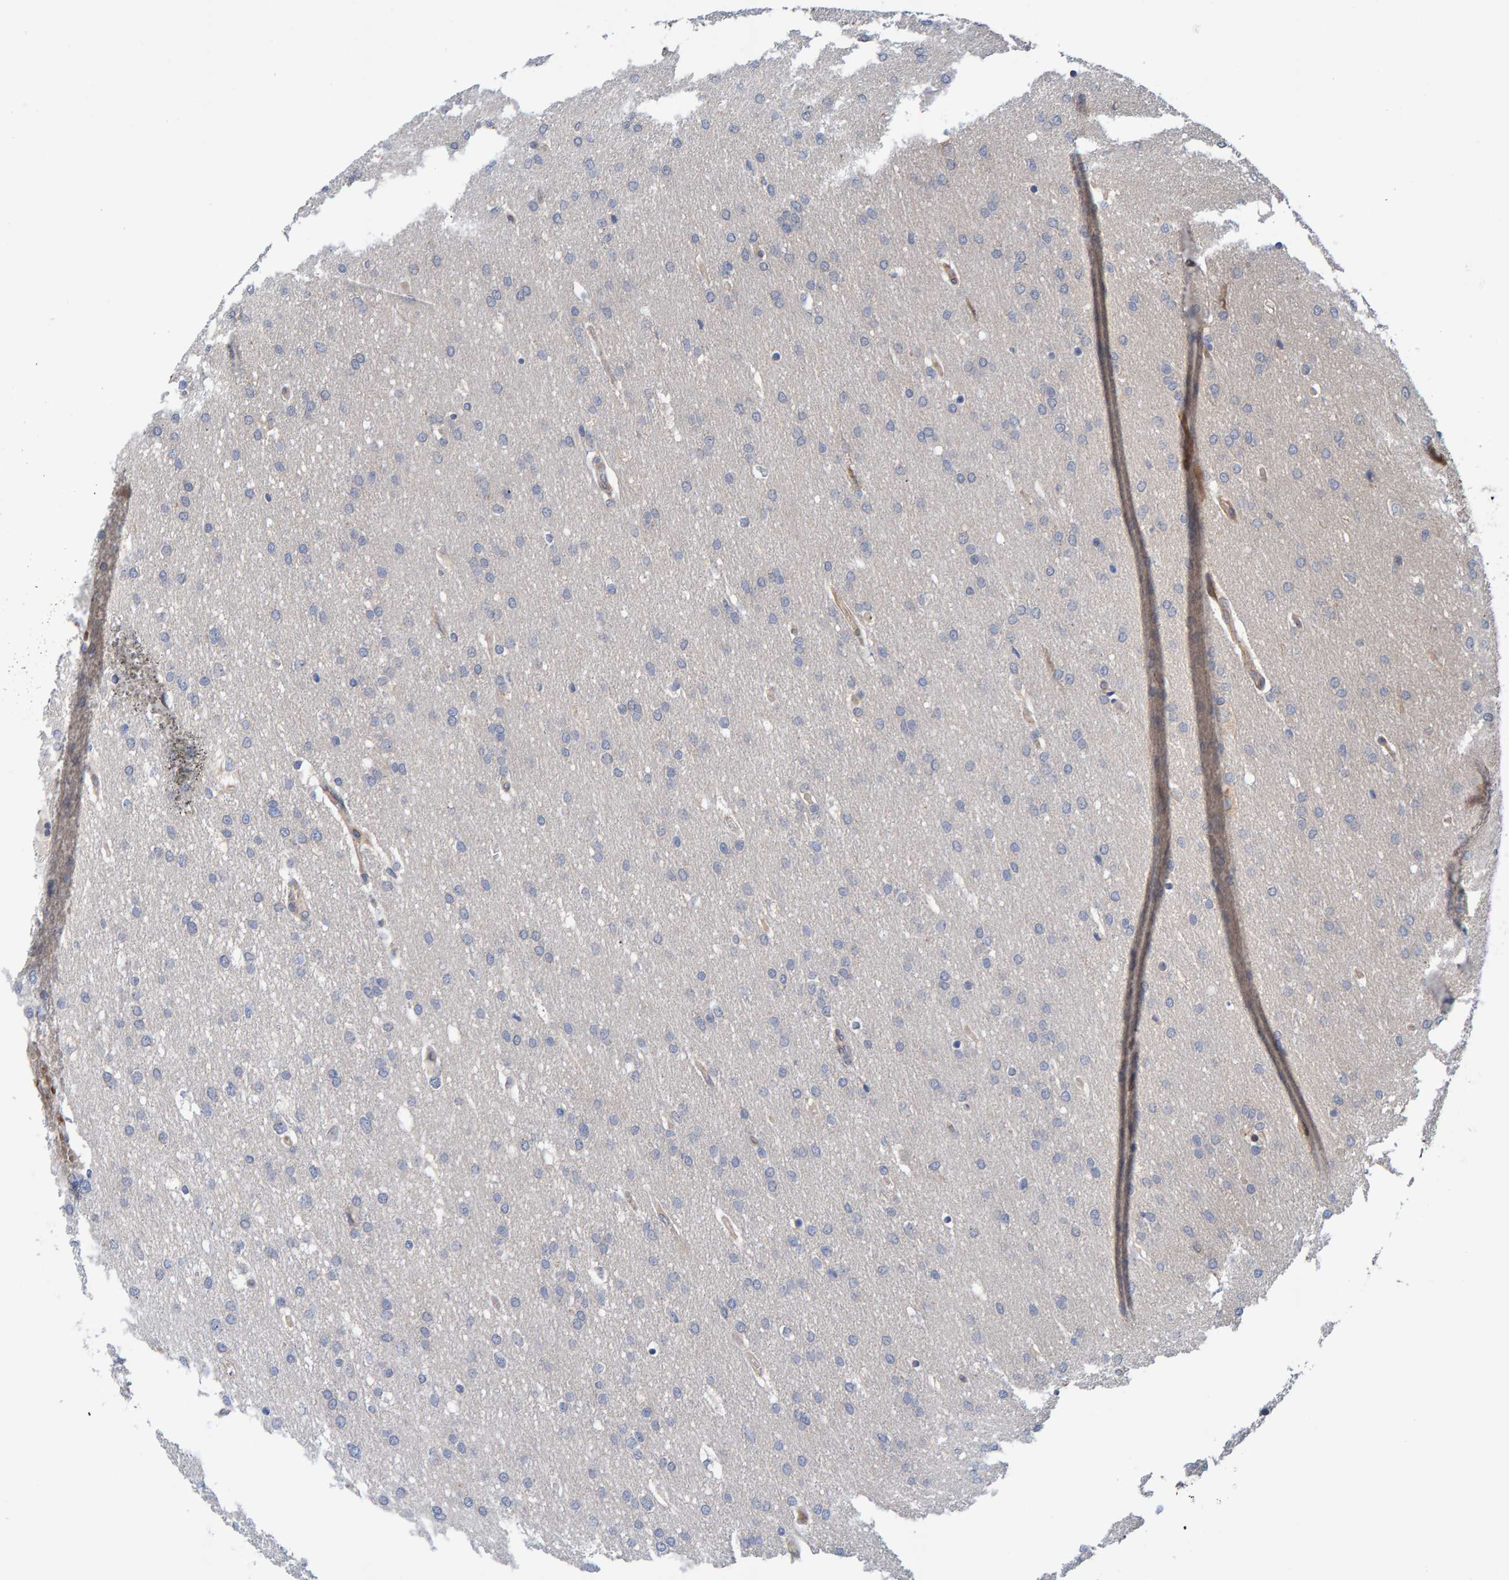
{"staining": {"intensity": "negative", "quantity": "none", "location": "none"}, "tissue": "glioma", "cell_type": "Tumor cells", "image_type": "cancer", "snomed": [{"axis": "morphology", "description": "Glioma, malignant, Low grade"}, {"axis": "topography", "description": "Brain"}], "caption": "The image shows no staining of tumor cells in glioma.", "gene": "MFSD6L", "patient": {"sex": "female", "age": 37}}